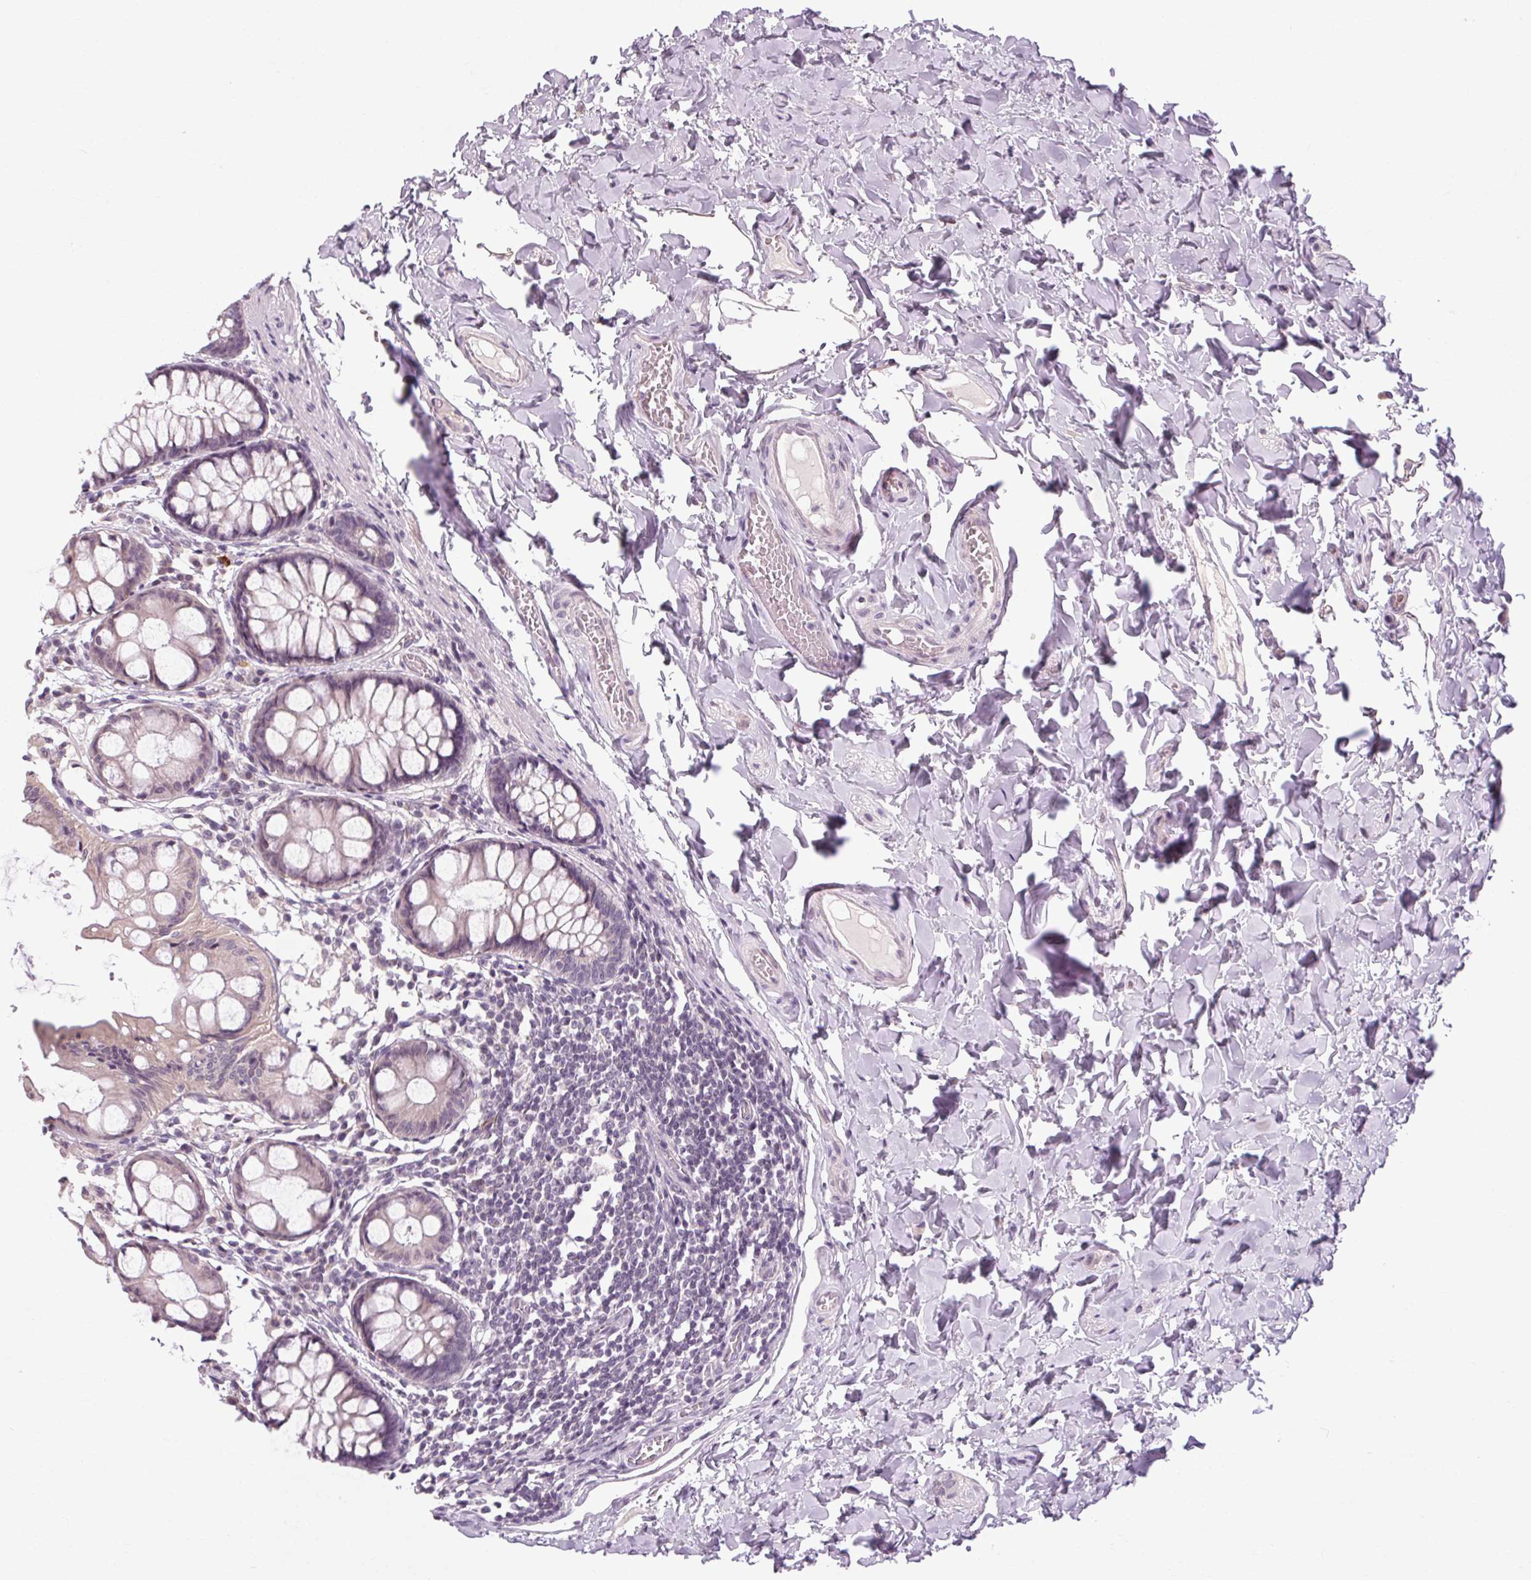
{"staining": {"intensity": "negative", "quantity": "none", "location": "none"}, "tissue": "colon", "cell_type": "Endothelial cells", "image_type": "normal", "snomed": [{"axis": "morphology", "description": "Normal tissue, NOS"}, {"axis": "topography", "description": "Colon"}], "caption": "Endothelial cells show no significant expression in normal colon. Nuclei are stained in blue.", "gene": "KLHL40", "patient": {"sex": "male", "age": 47}}